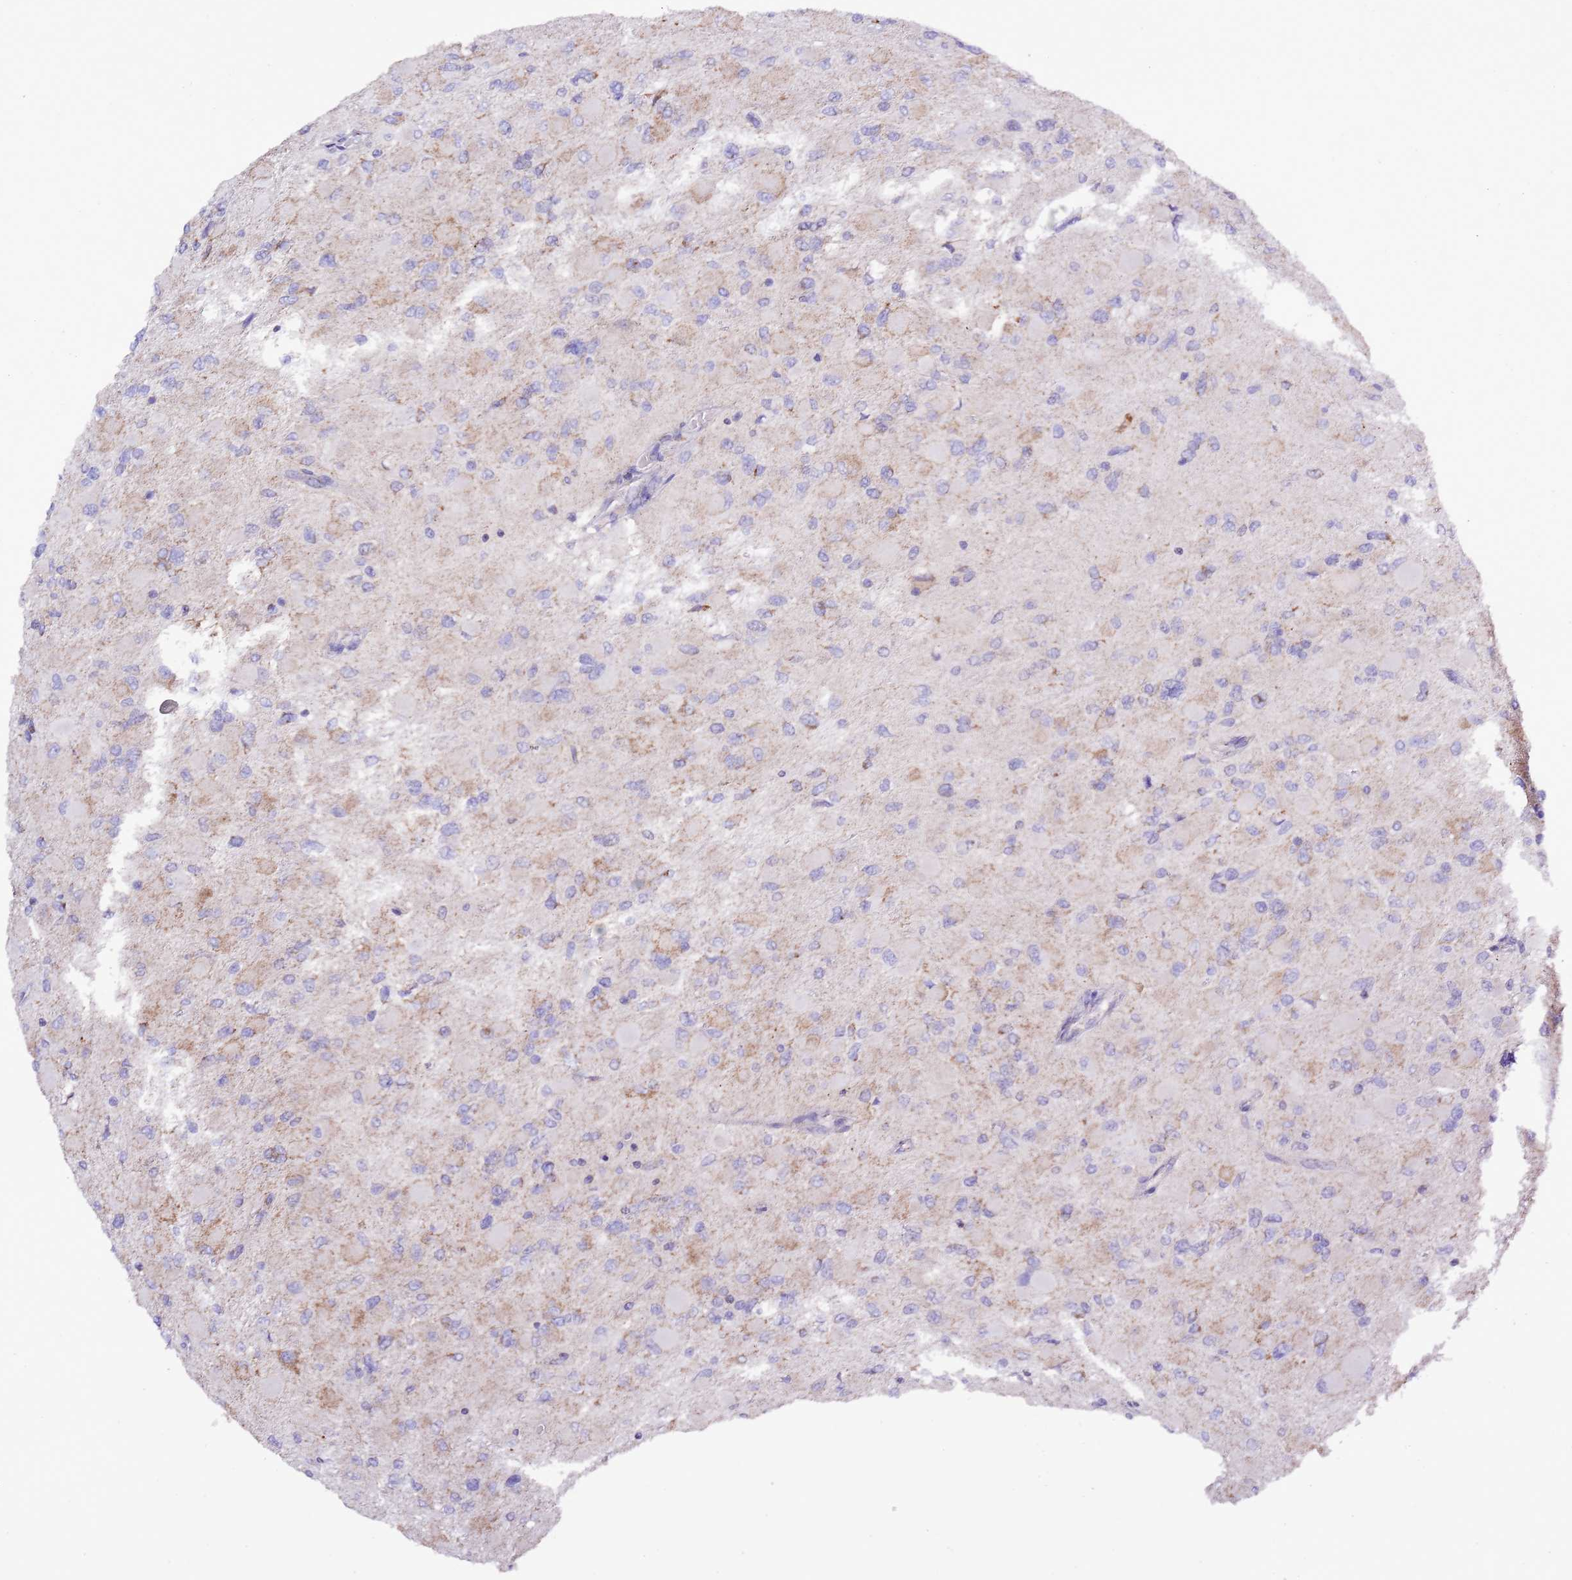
{"staining": {"intensity": "weak", "quantity": "<25%", "location": "cytoplasmic/membranous"}, "tissue": "glioma", "cell_type": "Tumor cells", "image_type": "cancer", "snomed": [{"axis": "morphology", "description": "Glioma, malignant, High grade"}, {"axis": "topography", "description": "Cerebral cortex"}], "caption": "Immunohistochemical staining of malignant glioma (high-grade) demonstrates no significant staining in tumor cells. (DAB (3,3'-diaminobenzidine) IHC with hematoxylin counter stain).", "gene": "TEKTIP1", "patient": {"sex": "female", "age": 36}}